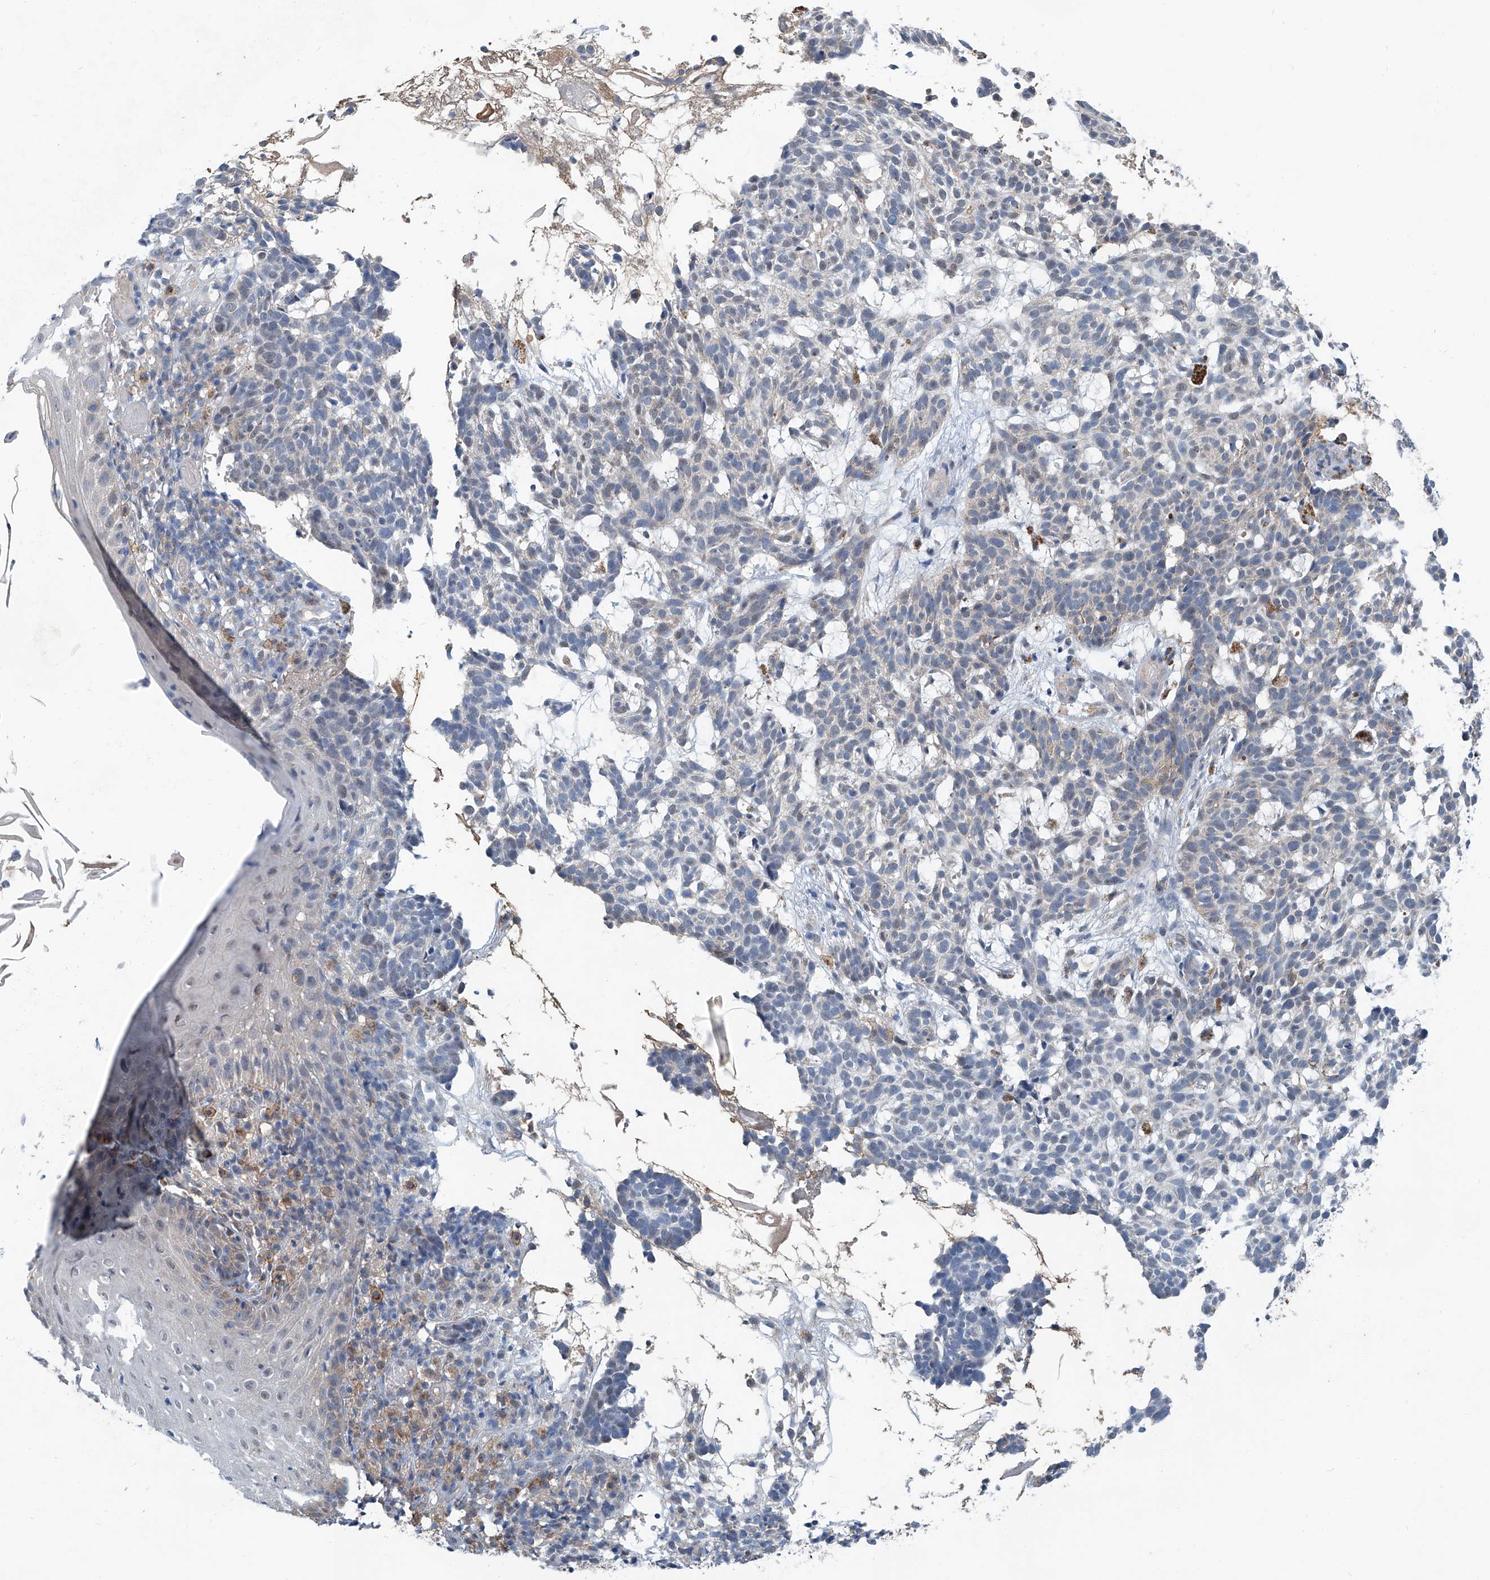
{"staining": {"intensity": "weak", "quantity": "<25%", "location": "cytoplasmic/membranous"}, "tissue": "skin cancer", "cell_type": "Tumor cells", "image_type": "cancer", "snomed": [{"axis": "morphology", "description": "Basal cell carcinoma"}, {"axis": "topography", "description": "Skin"}], "caption": "Immunohistochemical staining of skin basal cell carcinoma reveals no significant positivity in tumor cells. (Immunohistochemistry, brightfield microscopy, high magnification).", "gene": "CLK1", "patient": {"sex": "male", "age": 85}}